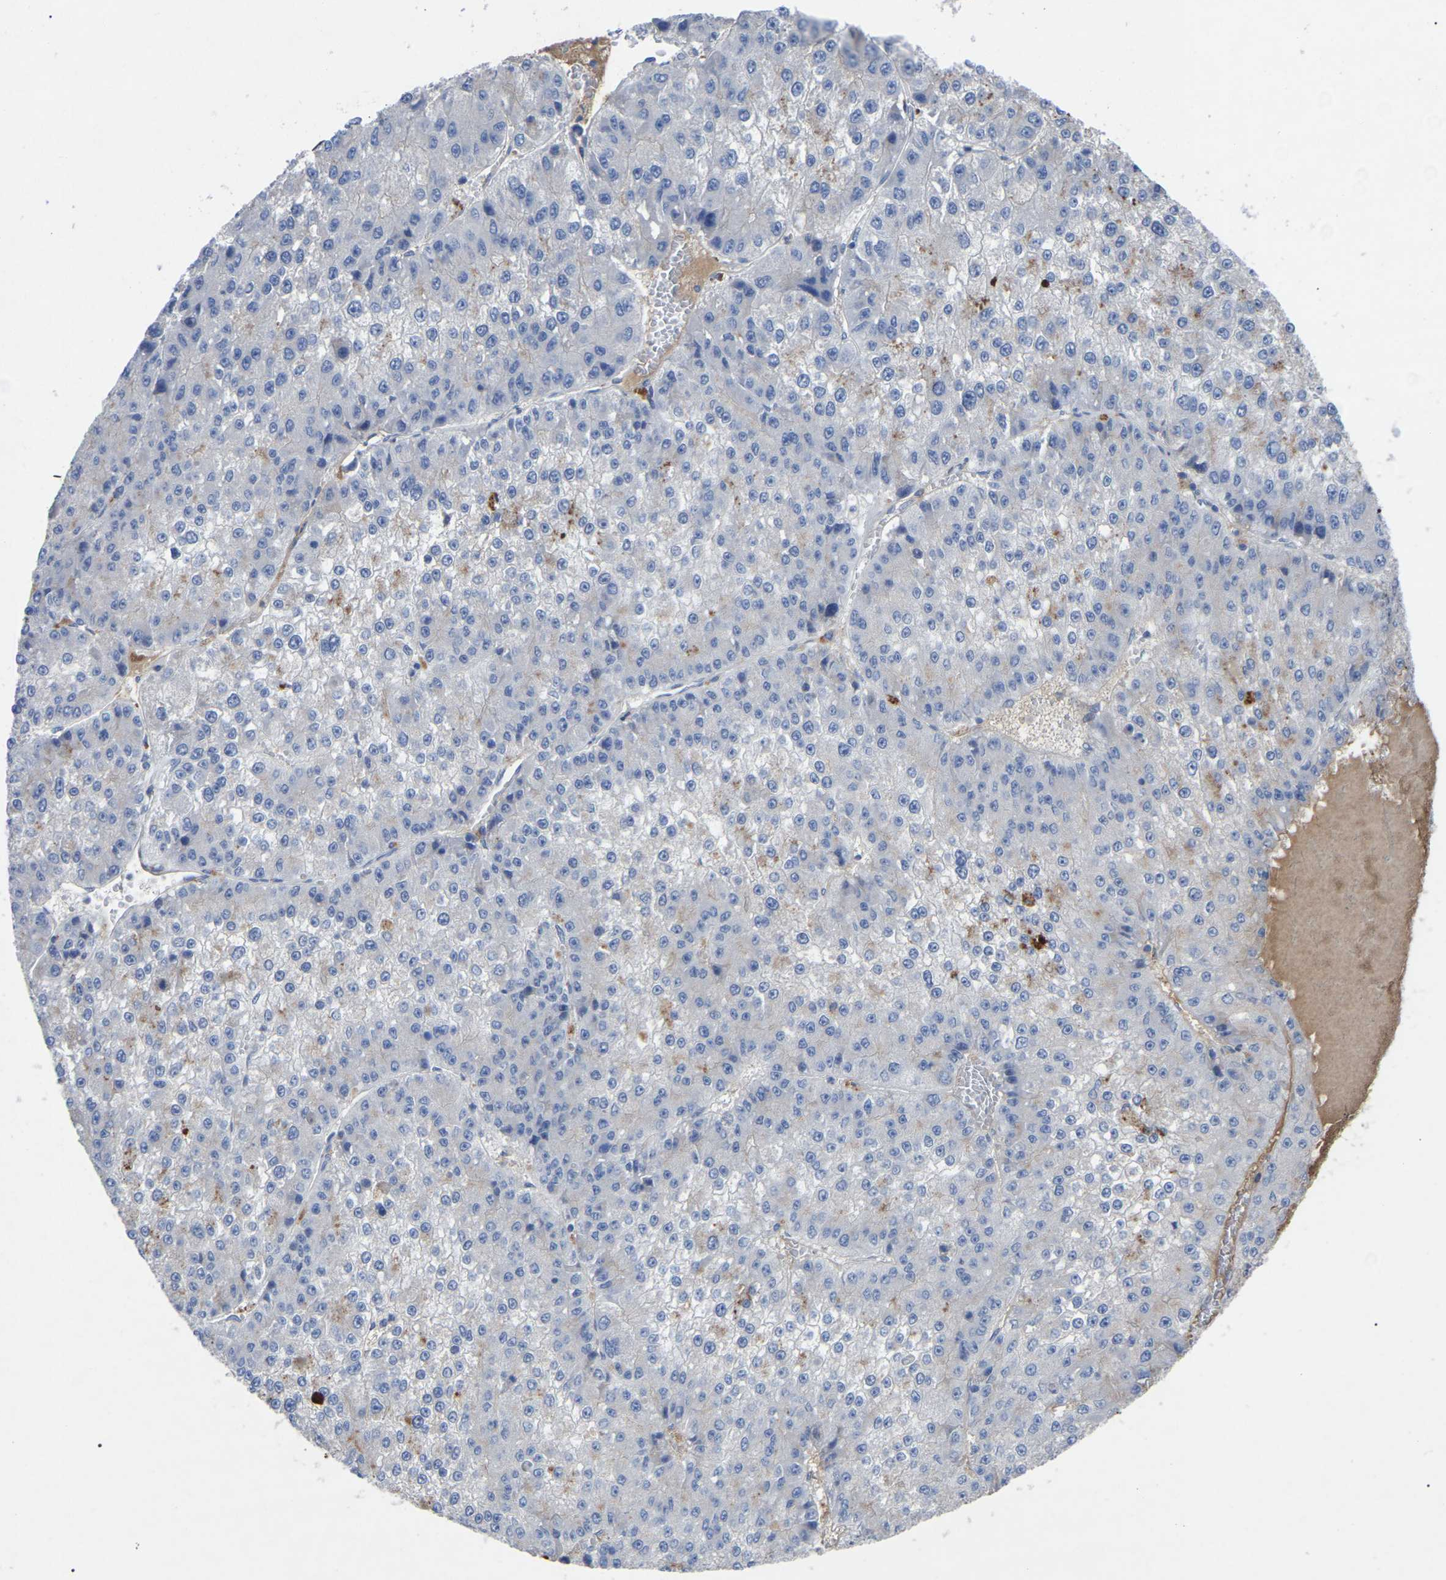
{"staining": {"intensity": "moderate", "quantity": "<25%", "location": "cytoplasmic/membranous"}, "tissue": "liver cancer", "cell_type": "Tumor cells", "image_type": "cancer", "snomed": [{"axis": "morphology", "description": "Carcinoma, Hepatocellular, NOS"}, {"axis": "topography", "description": "Liver"}], "caption": "The immunohistochemical stain shows moderate cytoplasmic/membranous positivity in tumor cells of liver cancer tissue.", "gene": "SMPD2", "patient": {"sex": "female", "age": 73}}